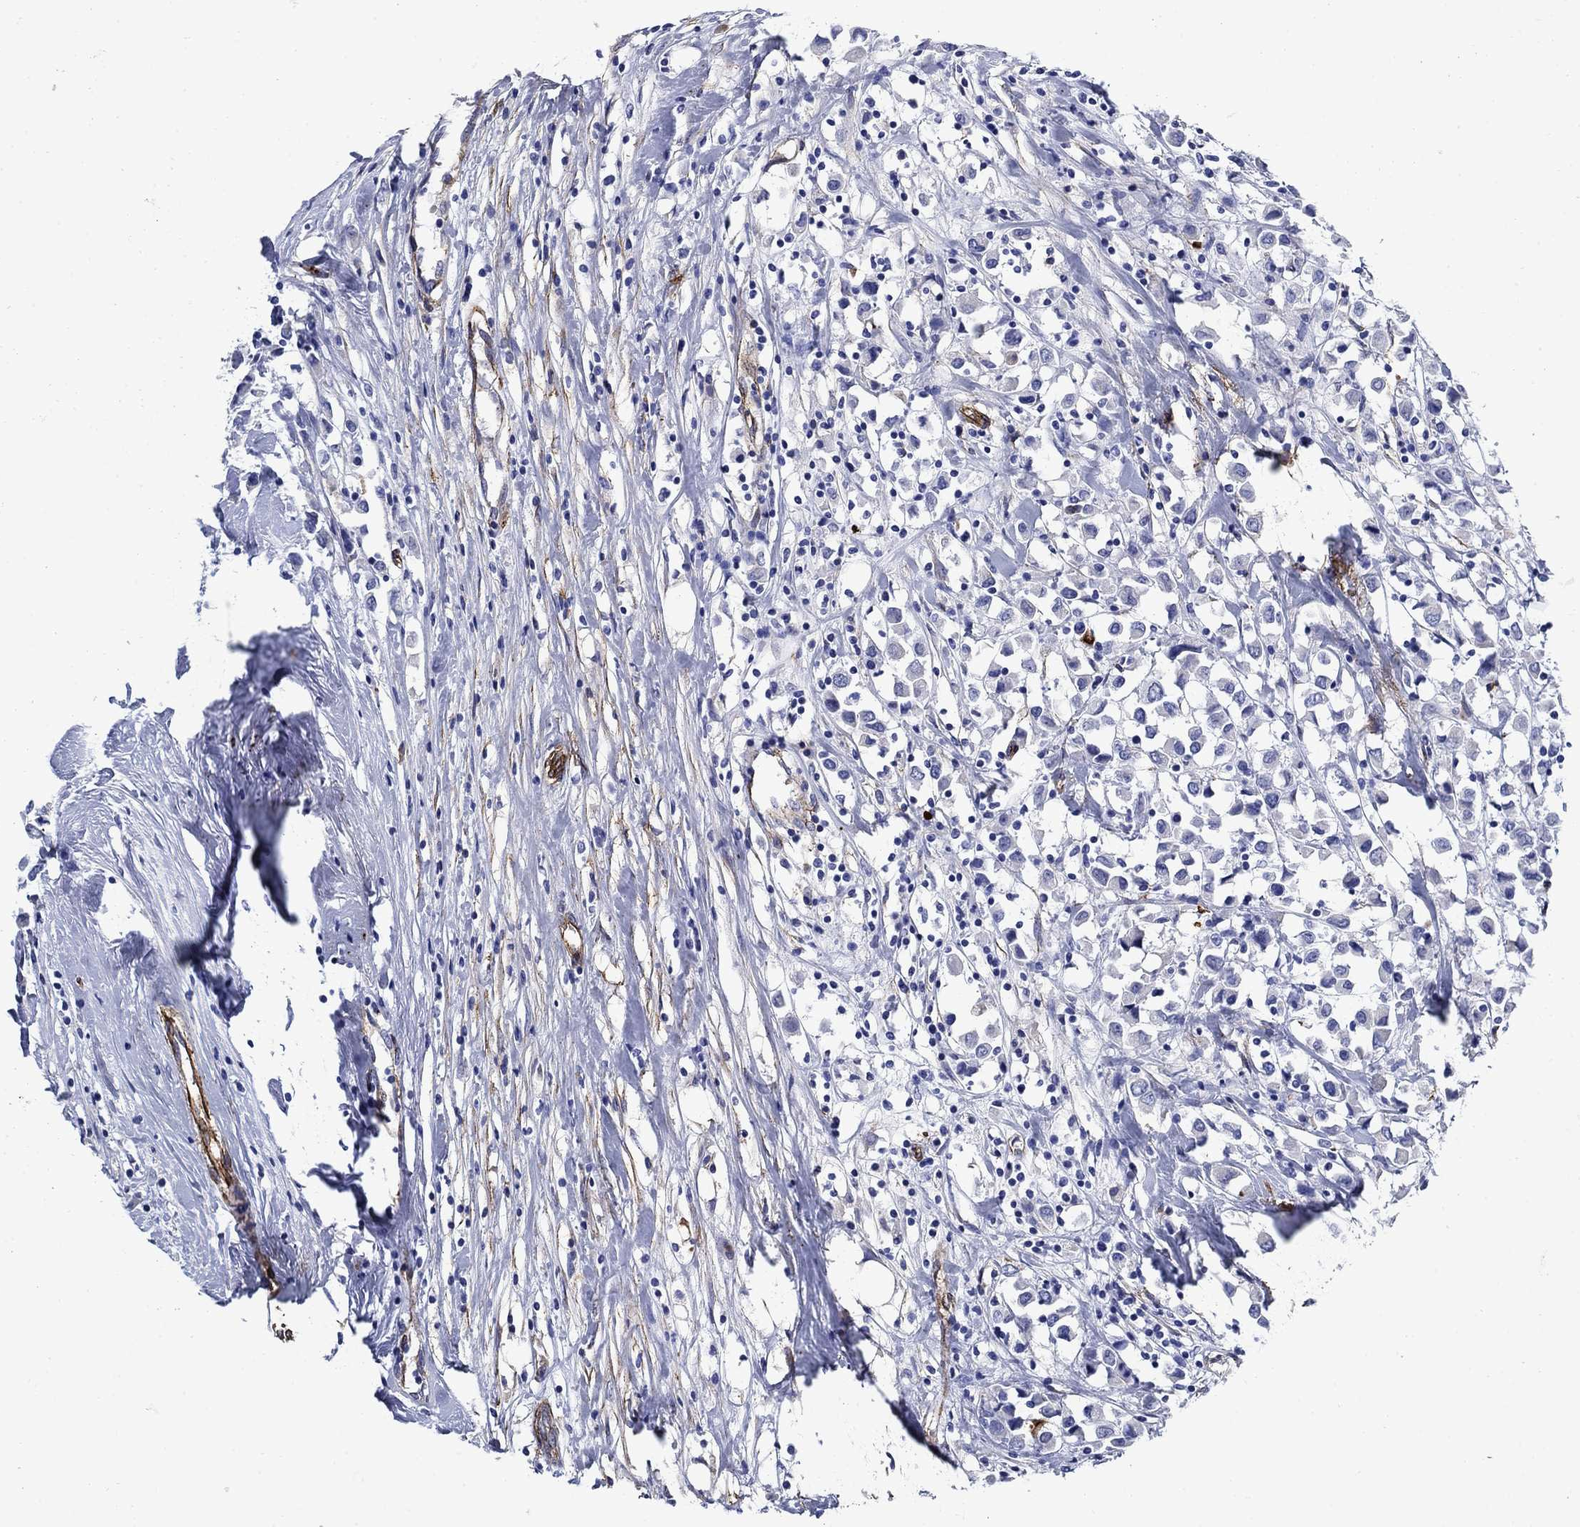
{"staining": {"intensity": "negative", "quantity": "none", "location": "none"}, "tissue": "breast cancer", "cell_type": "Tumor cells", "image_type": "cancer", "snomed": [{"axis": "morphology", "description": "Duct carcinoma"}, {"axis": "topography", "description": "Breast"}], "caption": "Immunohistochemistry (IHC) of breast cancer displays no expression in tumor cells. (DAB immunohistochemistry (IHC) visualized using brightfield microscopy, high magnification).", "gene": "VTN", "patient": {"sex": "female", "age": 61}}